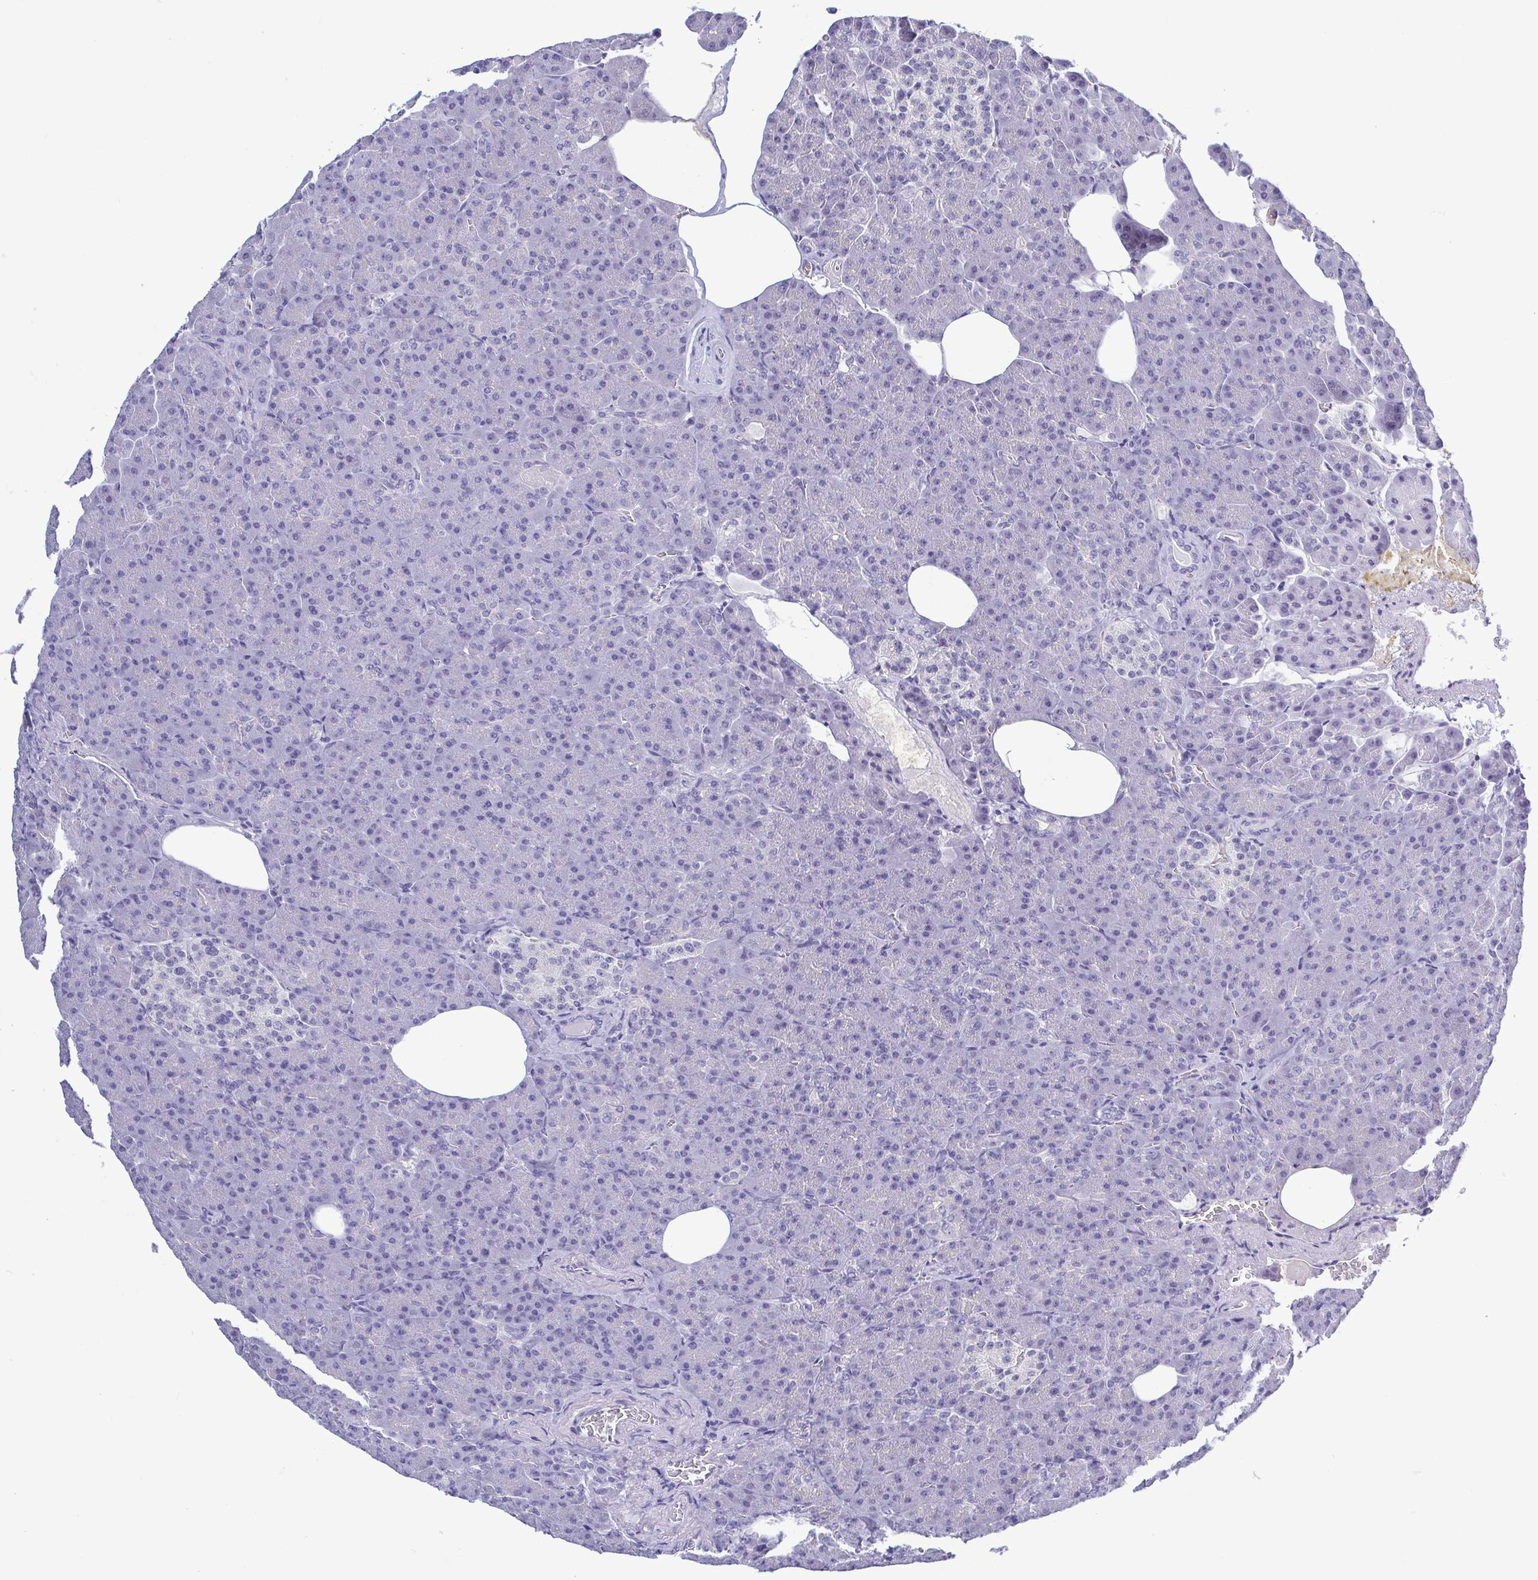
{"staining": {"intensity": "negative", "quantity": "none", "location": "none"}, "tissue": "pancreas", "cell_type": "Exocrine glandular cells", "image_type": "normal", "snomed": [{"axis": "morphology", "description": "Normal tissue, NOS"}, {"axis": "topography", "description": "Pancreas"}], "caption": "The immunohistochemistry photomicrograph has no significant expression in exocrine glandular cells of pancreas. (DAB immunohistochemistry, high magnification).", "gene": "TEX12", "patient": {"sex": "female", "age": 74}}